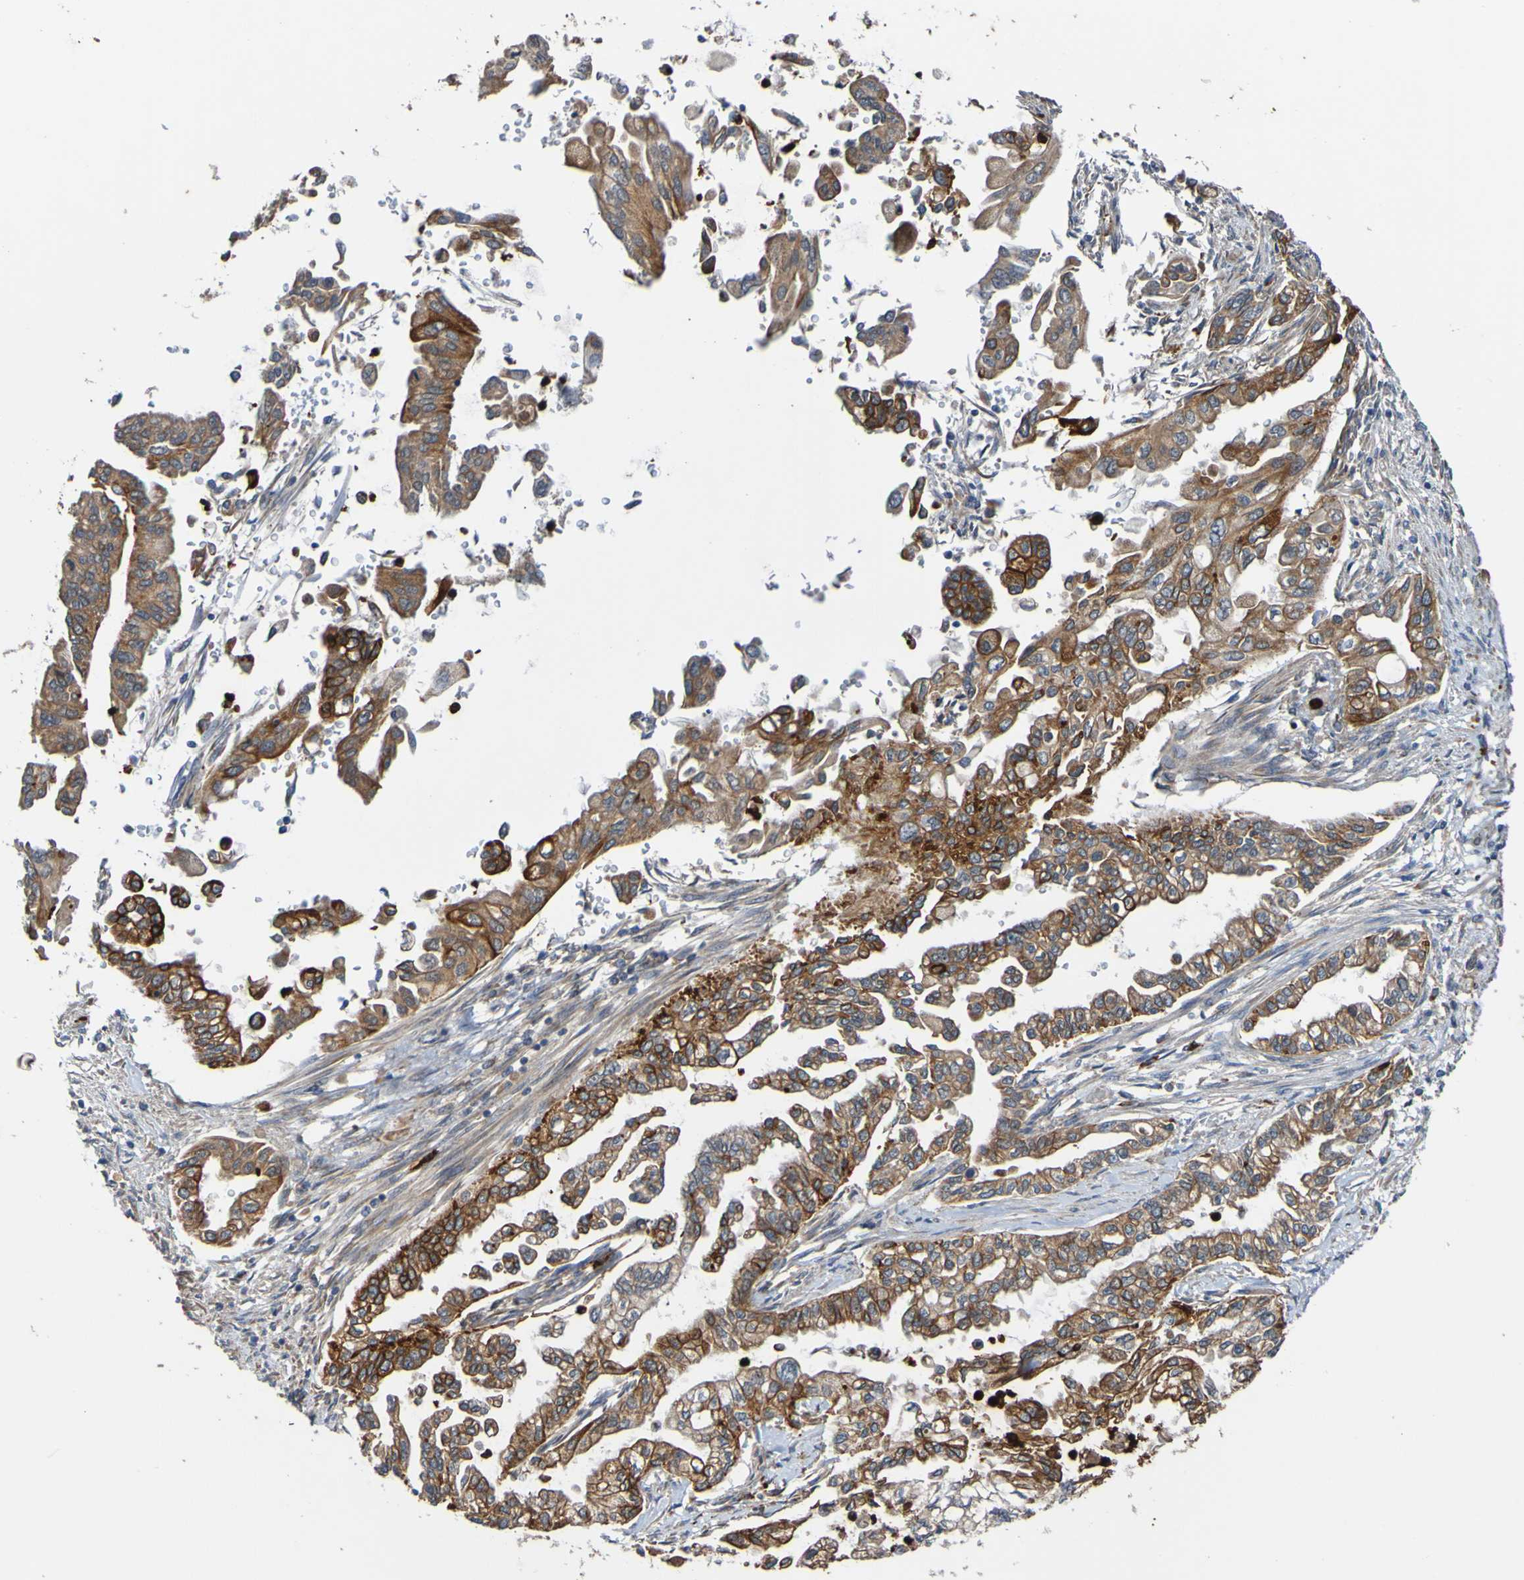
{"staining": {"intensity": "strong", "quantity": ">75%", "location": "cytoplasmic/membranous"}, "tissue": "pancreatic cancer", "cell_type": "Tumor cells", "image_type": "cancer", "snomed": [{"axis": "morphology", "description": "Normal tissue, NOS"}, {"axis": "topography", "description": "Pancreas"}], "caption": "DAB (3,3'-diaminobenzidine) immunohistochemical staining of human pancreatic cancer displays strong cytoplasmic/membranous protein expression in approximately >75% of tumor cells.", "gene": "ST8SIA6", "patient": {"sex": "male", "age": 42}}